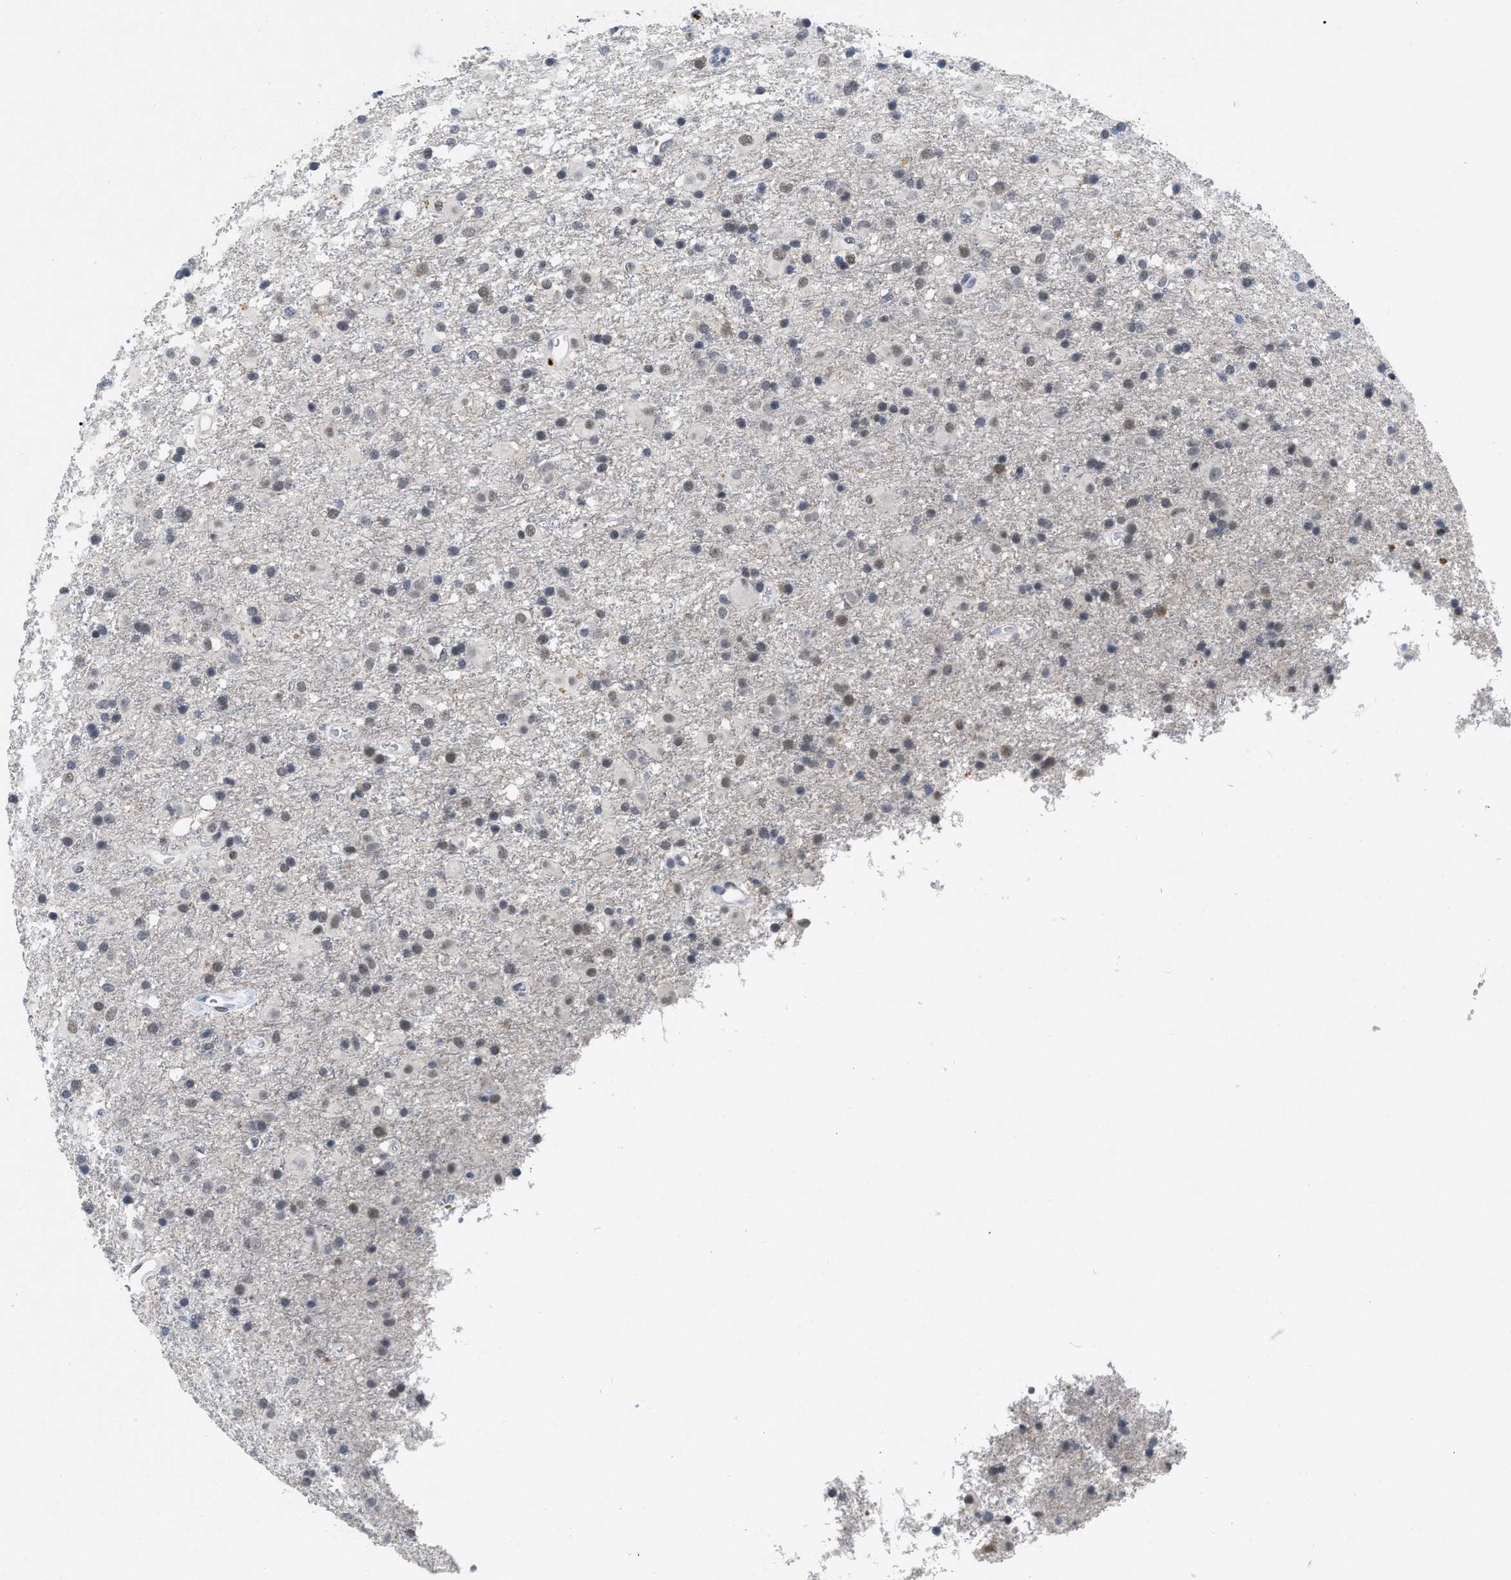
{"staining": {"intensity": "weak", "quantity": ">75%", "location": "nuclear"}, "tissue": "glioma", "cell_type": "Tumor cells", "image_type": "cancer", "snomed": [{"axis": "morphology", "description": "Glioma, malignant, Low grade"}, {"axis": "topography", "description": "Brain"}], "caption": "The image shows a brown stain indicating the presence of a protein in the nuclear of tumor cells in glioma. (DAB = brown stain, brightfield microscopy at high magnification).", "gene": "GGNBP2", "patient": {"sex": "male", "age": 65}}